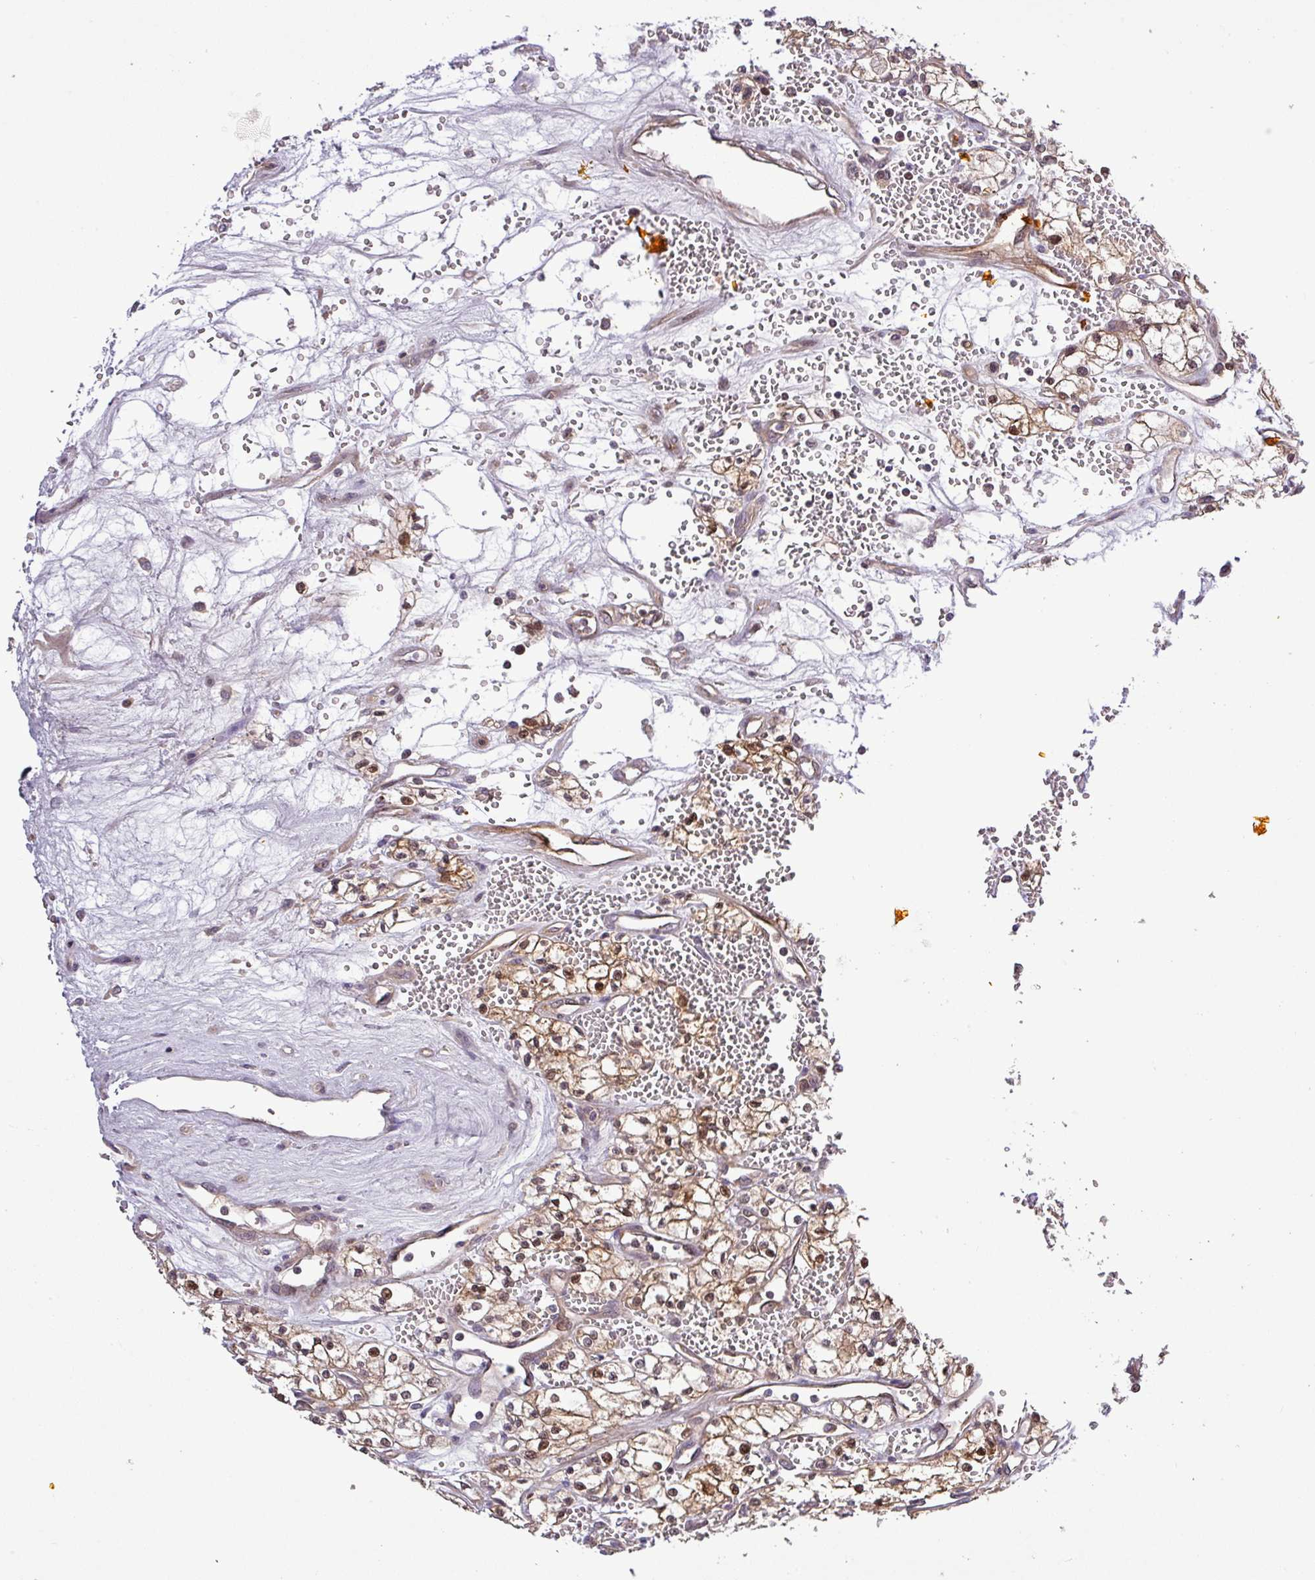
{"staining": {"intensity": "moderate", "quantity": ">75%", "location": "cytoplasmic/membranous,nuclear"}, "tissue": "renal cancer", "cell_type": "Tumor cells", "image_type": "cancer", "snomed": [{"axis": "morphology", "description": "Adenocarcinoma, NOS"}, {"axis": "topography", "description": "Kidney"}], "caption": "Approximately >75% of tumor cells in human renal cancer (adenocarcinoma) demonstrate moderate cytoplasmic/membranous and nuclear protein positivity as visualized by brown immunohistochemical staining.", "gene": "CARHSP1", "patient": {"sex": "male", "age": 59}}